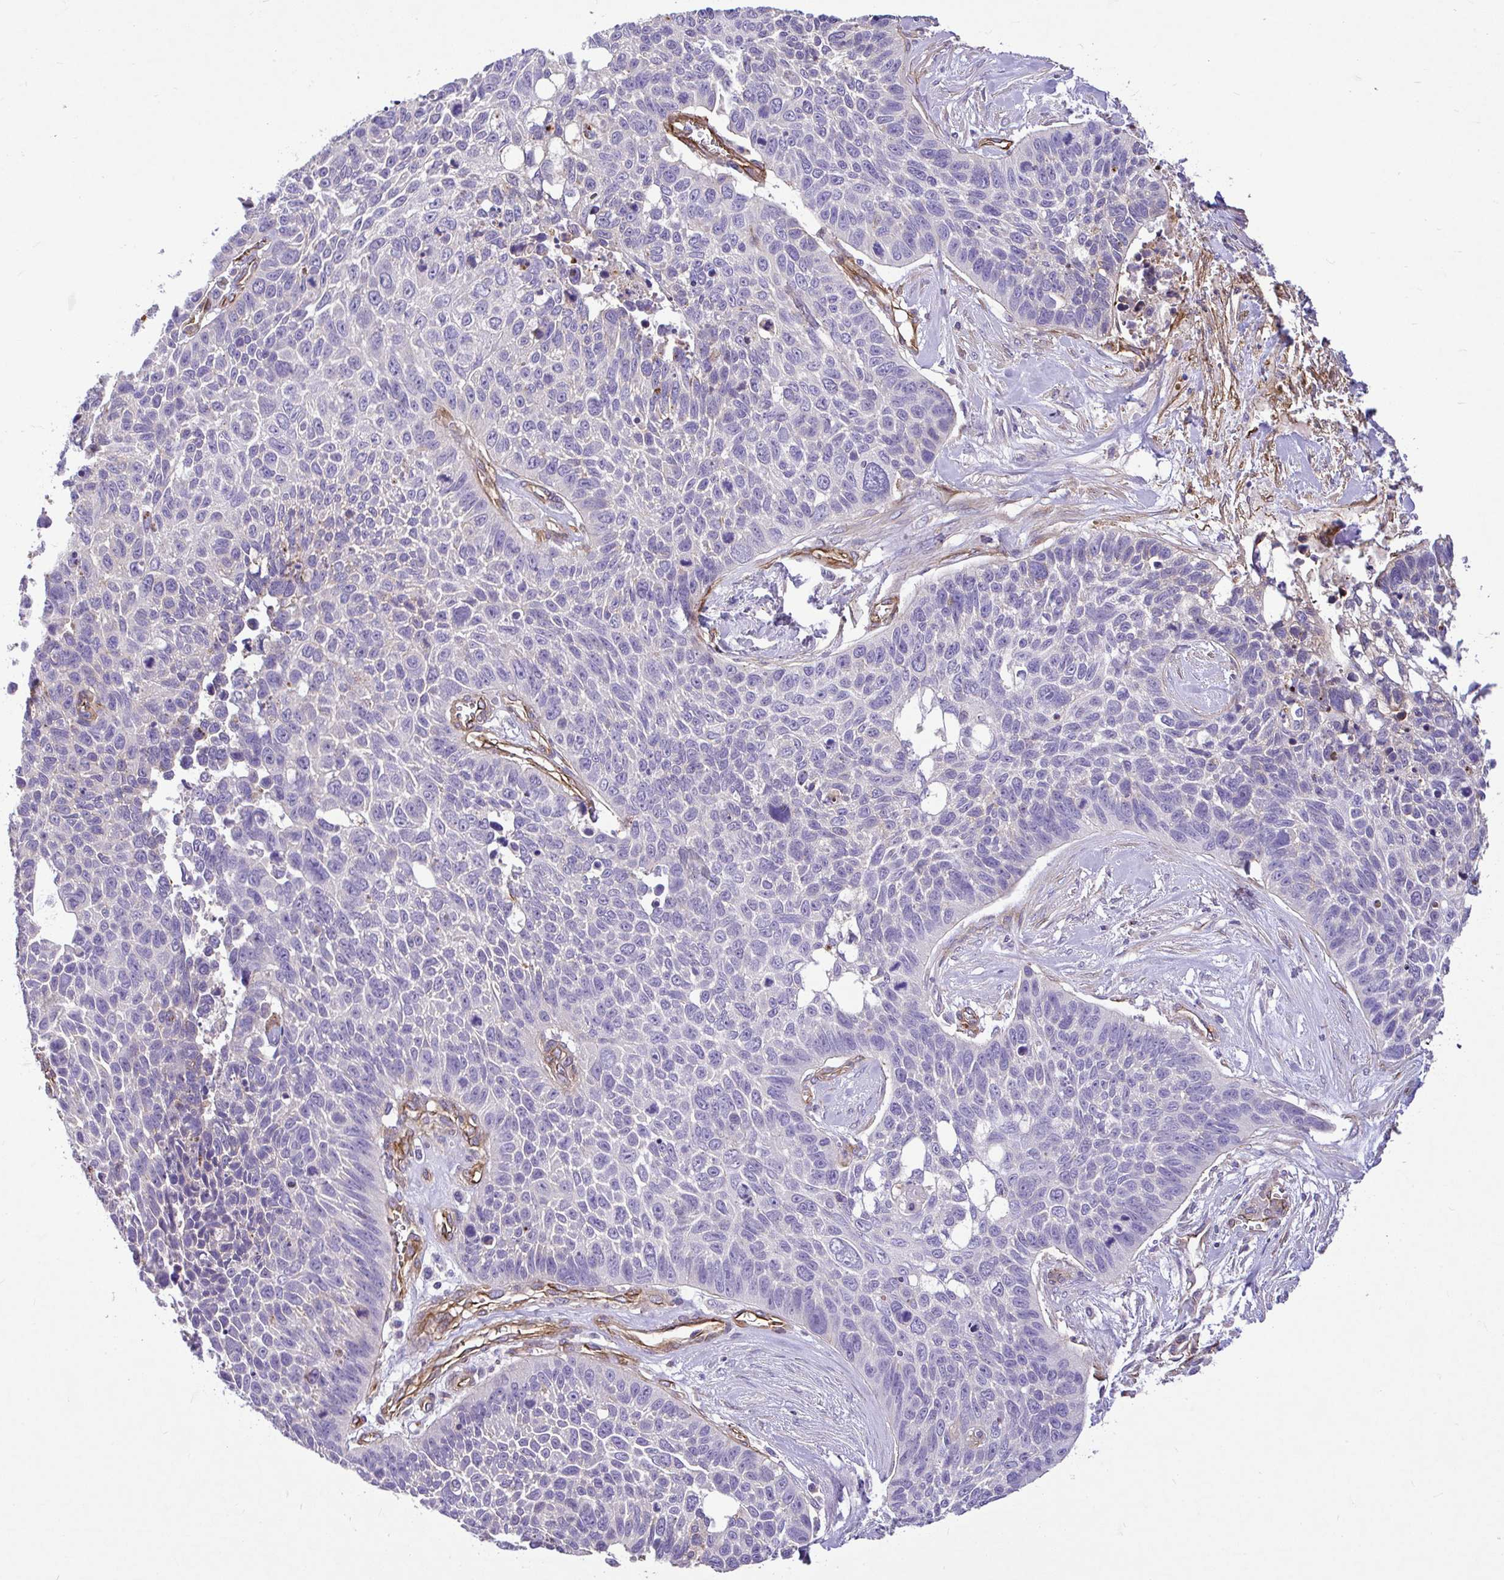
{"staining": {"intensity": "negative", "quantity": "none", "location": "none"}, "tissue": "lung cancer", "cell_type": "Tumor cells", "image_type": "cancer", "snomed": [{"axis": "morphology", "description": "Squamous cell carcinoma, NOS"}, {"axis": "topography", "description": "Lung"}], "caption": "The immunohistochemistry histopathology image has no significant positivity in tumor cells of lung cancer (squamous cell carcinoma) tissue.", "gene": "PTPRK", "patient": {"sex": "male", "age": 62}}